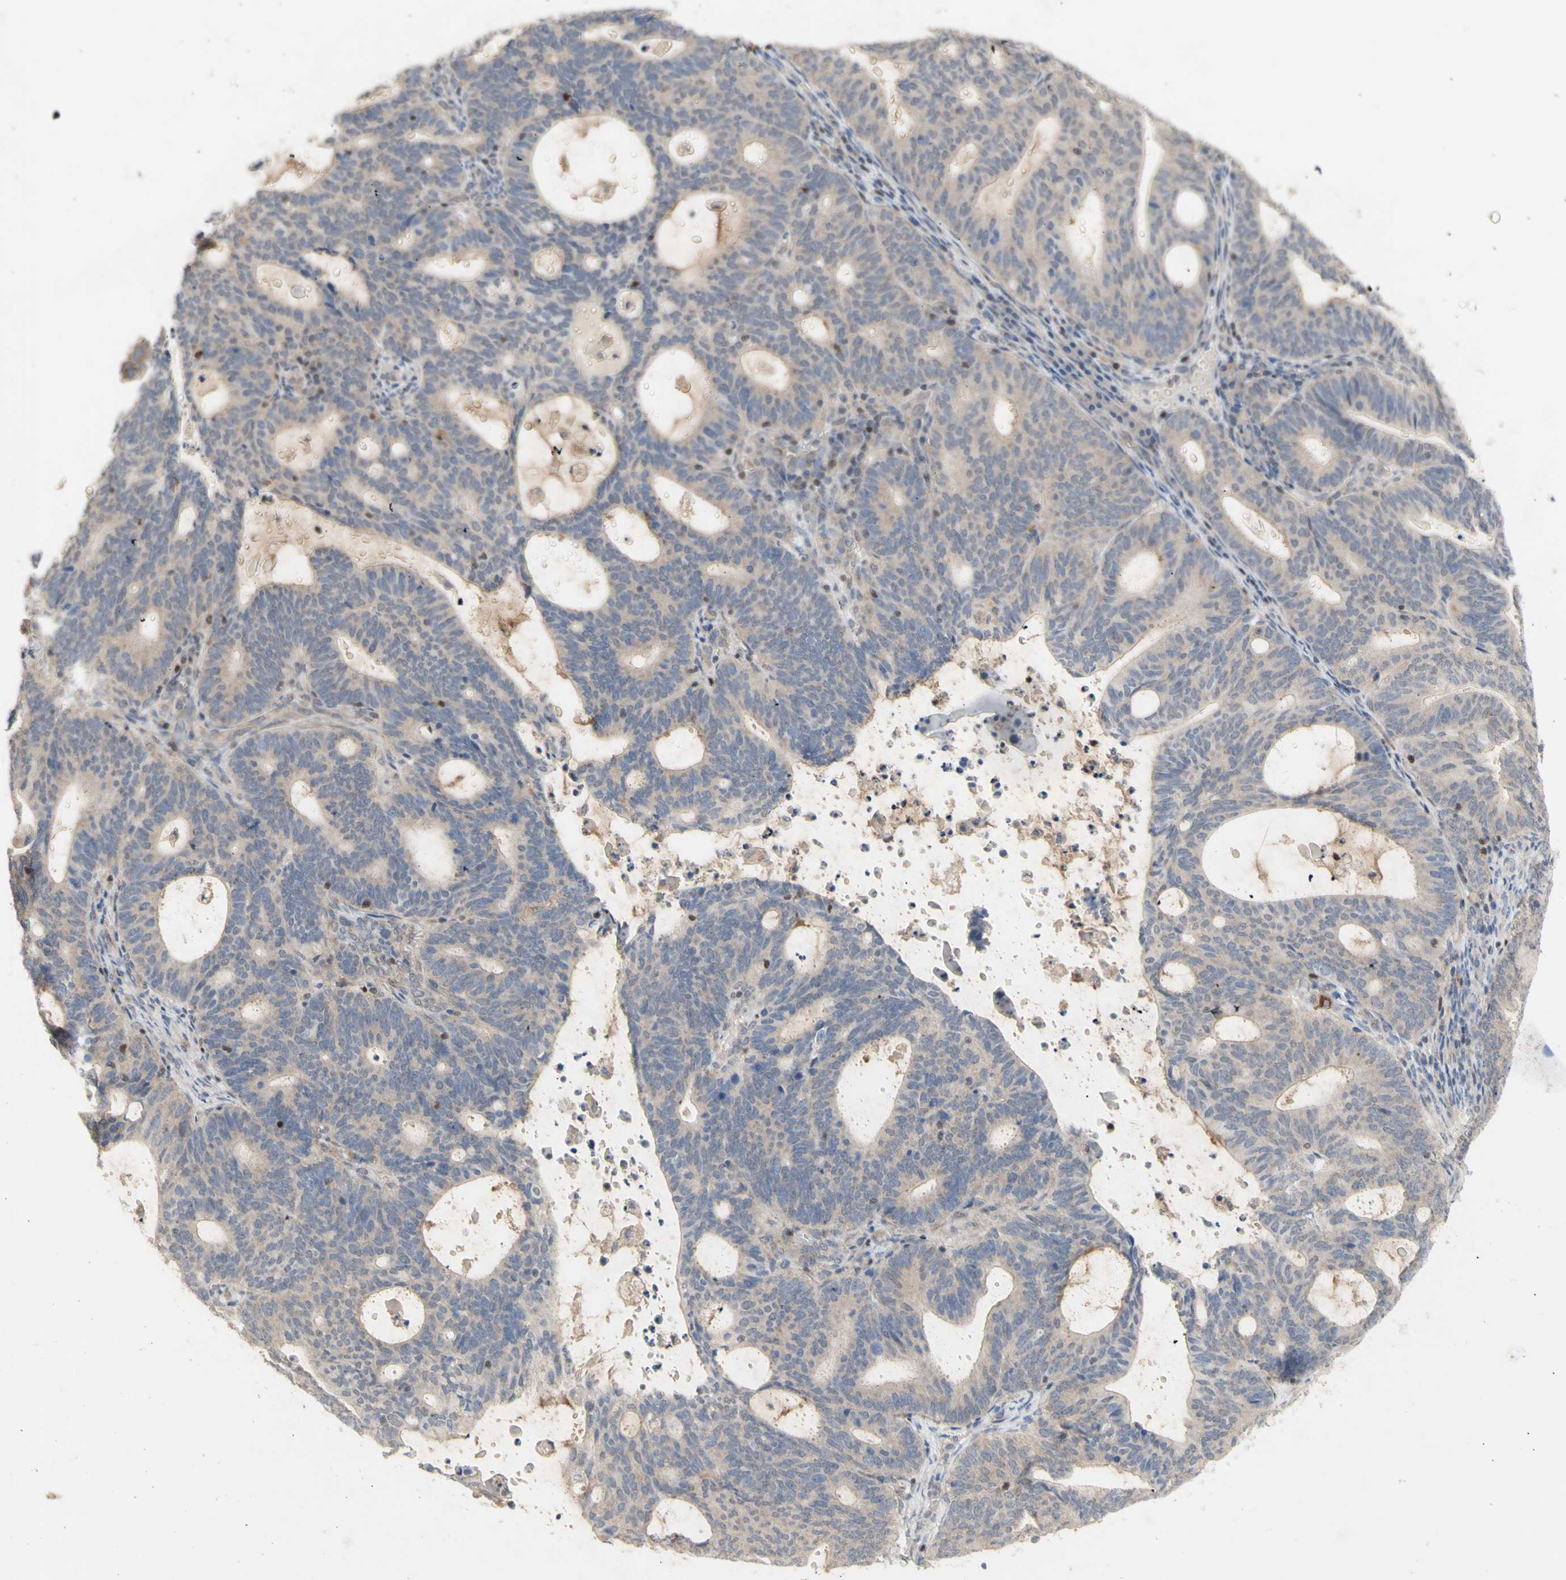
{"staining": {"intensity": "weak", "quantity": ">75%", "location": "cytoplasmic/membranous"}, "tissue": "endometrial cancer", "cell_type": "Tumor cells", "image_type": "cancer", "snomed": [{"axis": "morphology", "description": "Adenocarcinoma, NOS"}, {"axis": "topography", "description": "Uterus"}], "caption": "This photomicrograph shows immunohistochemistry (IHC) staining of endometrial adenocarcinoma, with low weak cytoplasmic/membranous positivity in about >75% of tumor cells.", "gene": "NLRP1", "patient": {"sex": "female", "age": 83}}